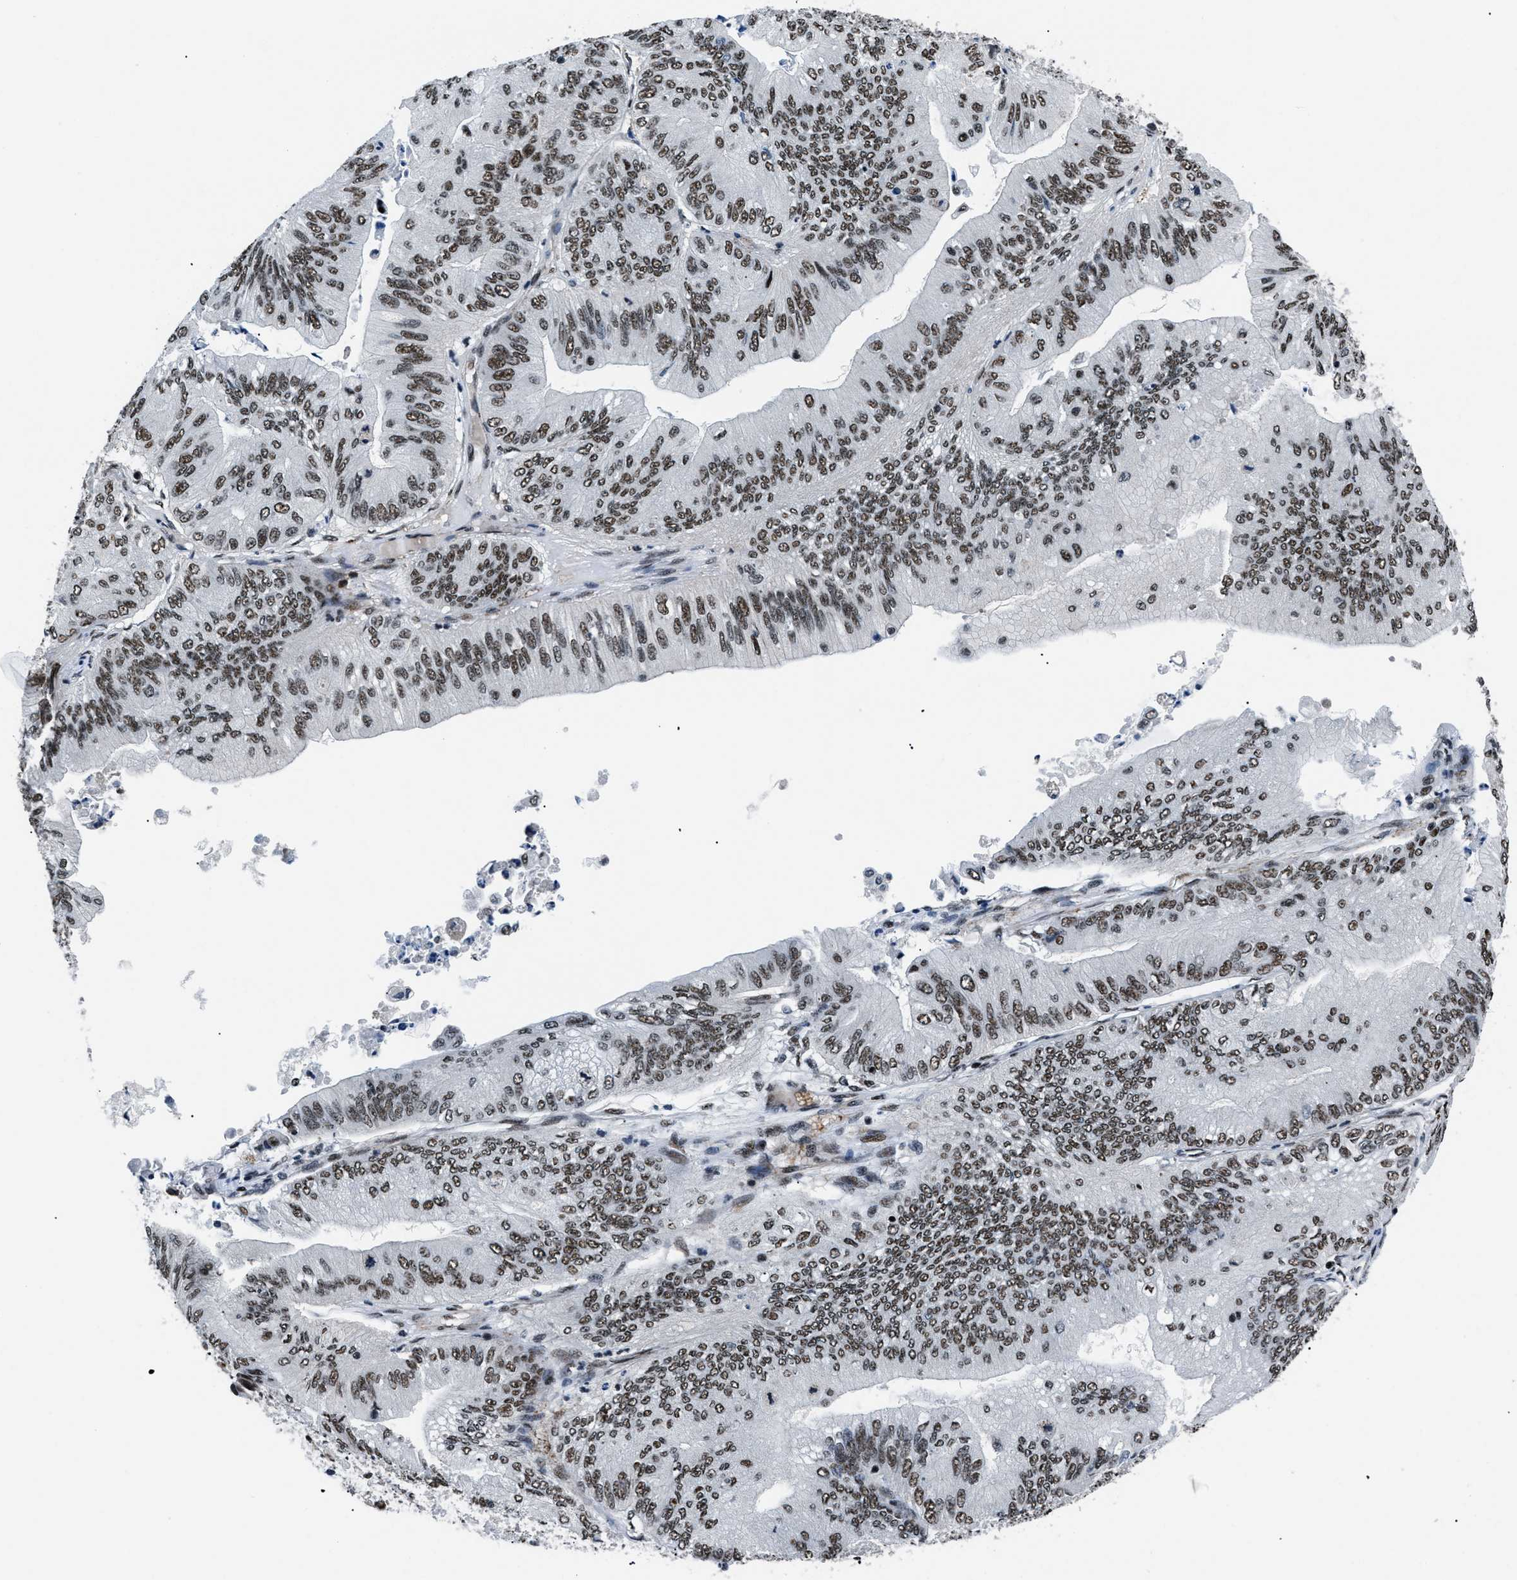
{"staining": {"intensity": "strong", "quantity": ">75%", "location": "nuclear"}, "tissue": "ovarian cancer", "cell_type": "Tumor cells", "image_type": "cancer", "snomed": [{"axis": "morphology", "description": "Cystadenocarcinoma, mucinous, NOS"}, {"axis": "topography", "description": "Ovary"}], "caption": "Mucinous cystadenocarcinoma (ovarian) tissue reveals strong nuclear staining in approximately >75% of tumor cells, visualized by immunohistochemistry. The staining was performed using DAB, with brown indicating positive protein expression. Nuclei are stained blue with hematoxylin.", "gene": "SMARCB1", "patient": {"sex": "female", "age": 61}}